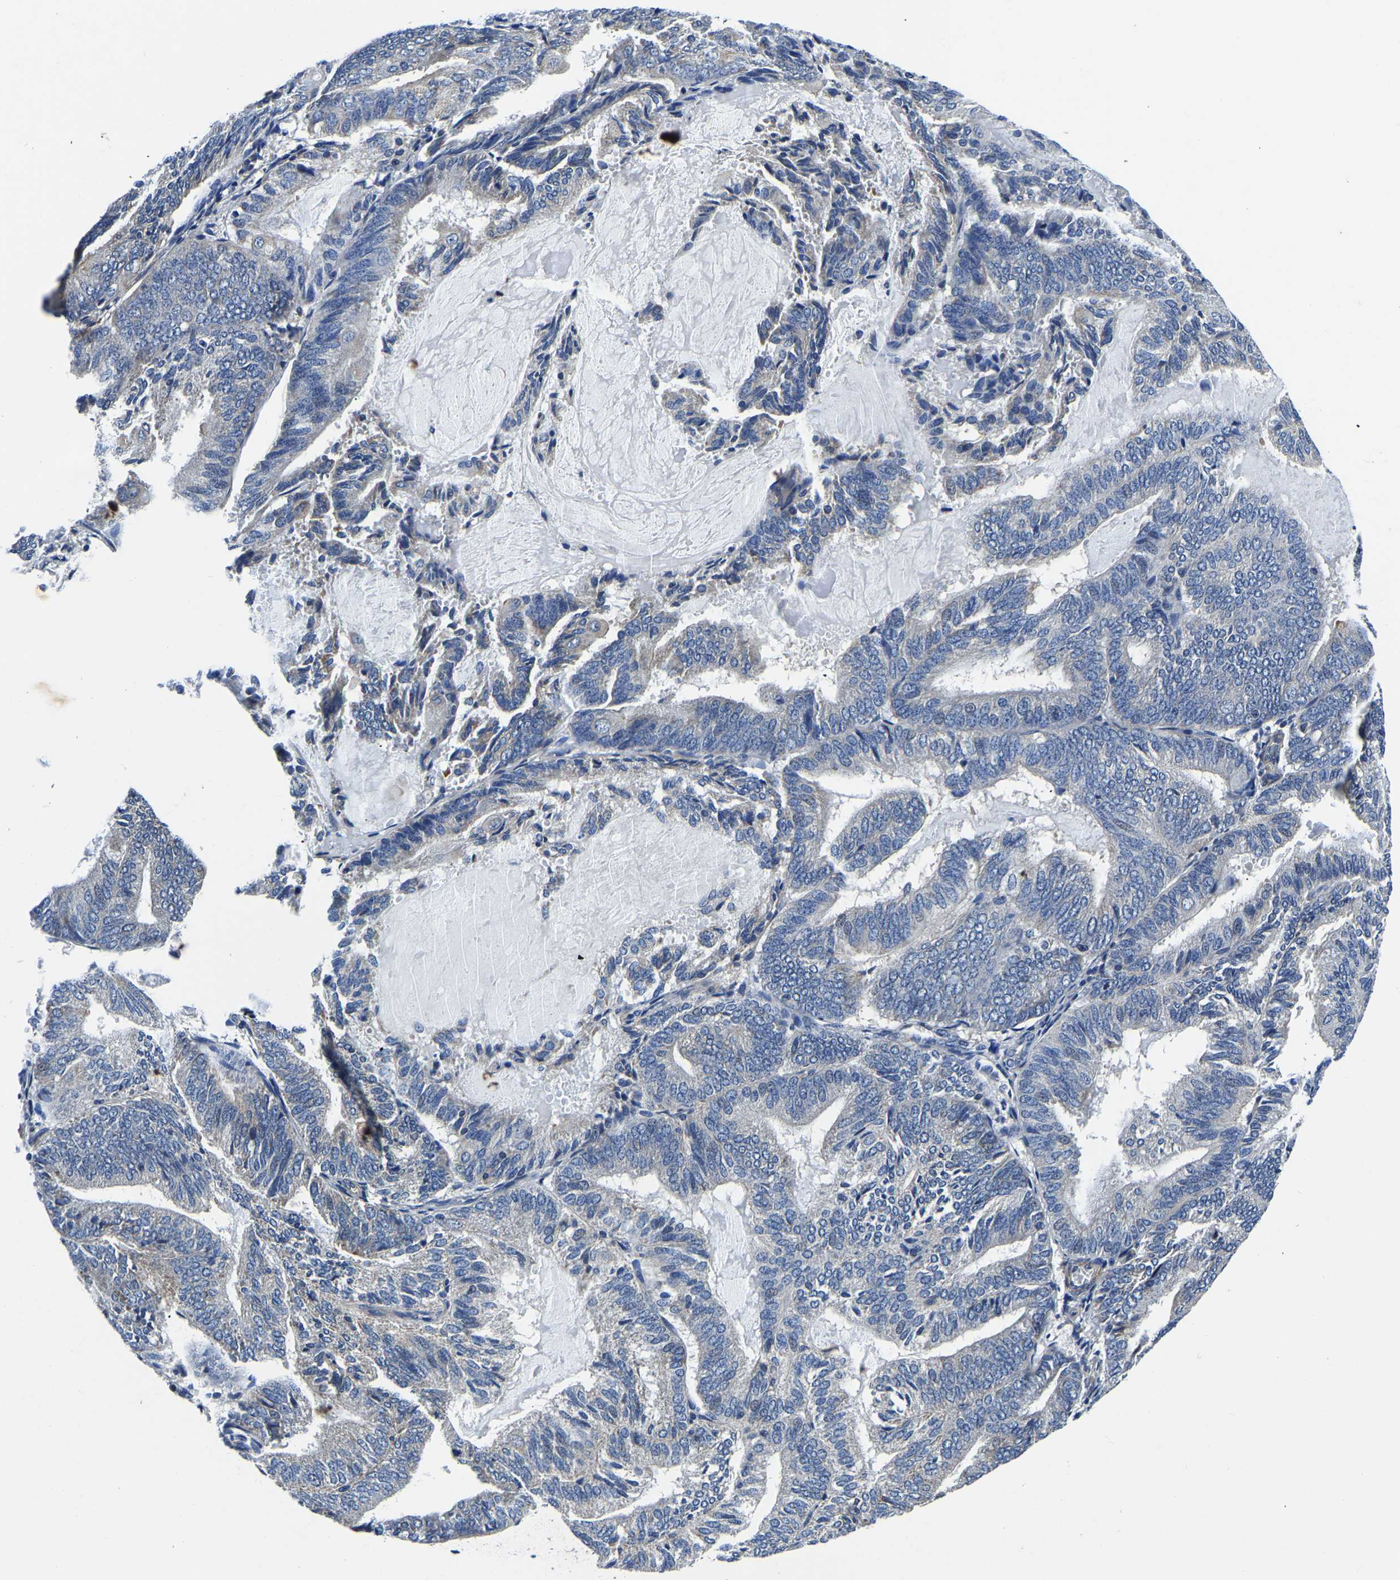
{"staining": {"intensity": "negative", "quantity": "none", "location": "none"}, "tissue": "endometrial cancer", "cell_type": "Tumor cells", "image_type": "cancer", "snomed": [{"axis": "morphology", "description": "Adenocarcinoma, NOS"}, {"axis": "topography", "description": "Endometrium"}], "caption": "Tumor cells are negative for protein expression in human endometrial cancer (adenocarcinoma).", "gene": "KCTD17", "patient": {"sex": "female", "age": 81}}